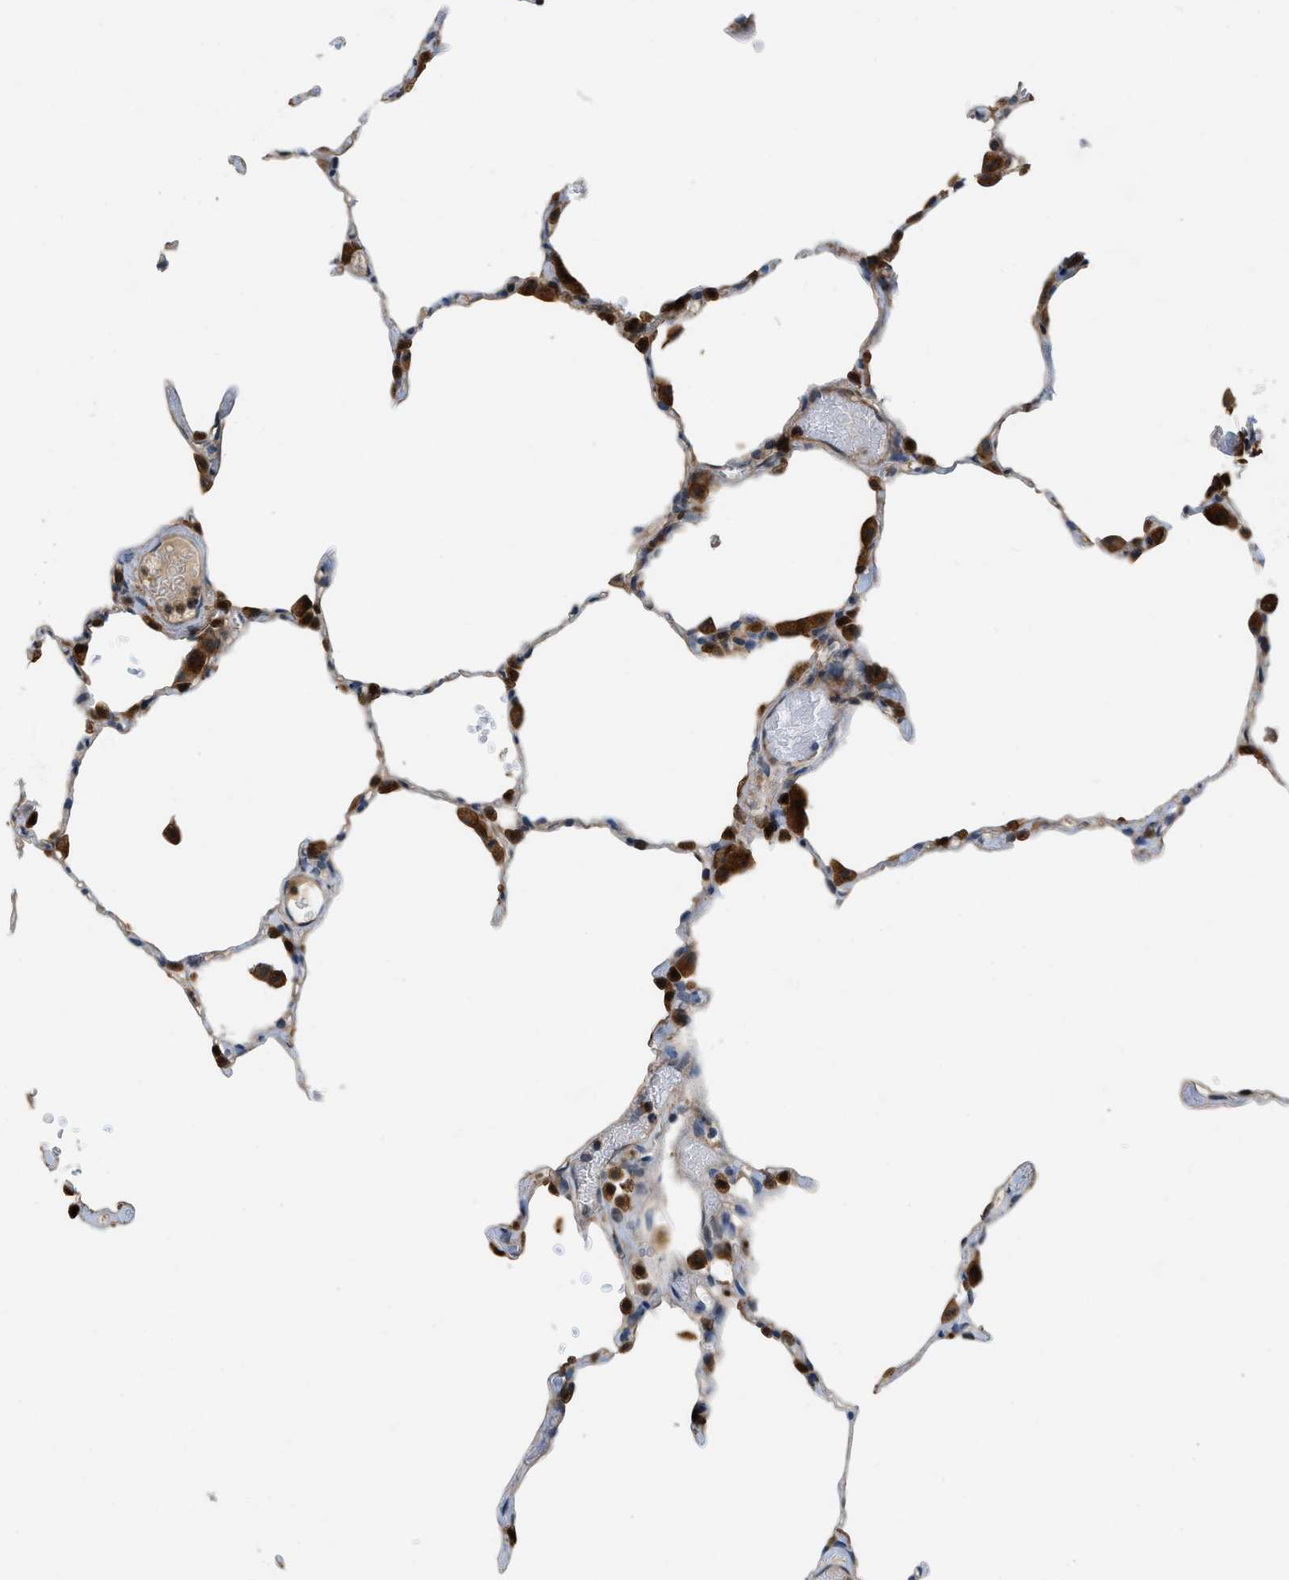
{"staining": {"intensity": "weak", "quantity": "25%-75%", "location": "cytoplasmic/membranous"}, "tissue": "lung", "cell_type": "Alveolar cells", "image_type": "normal", "snomed": [{"axis": "morphology", "description": "Normal tissue, NOS"}, {"axis": "topography", "description": "Lung"}], "caption": "Unremarkable lung displays weak cytoplasmic/membranous positivity in about 25%-75% of alveolar cells Nuclei are stained in blue..", "gene": "GPR31", "patient": {"sex": "female", "age": 49}}